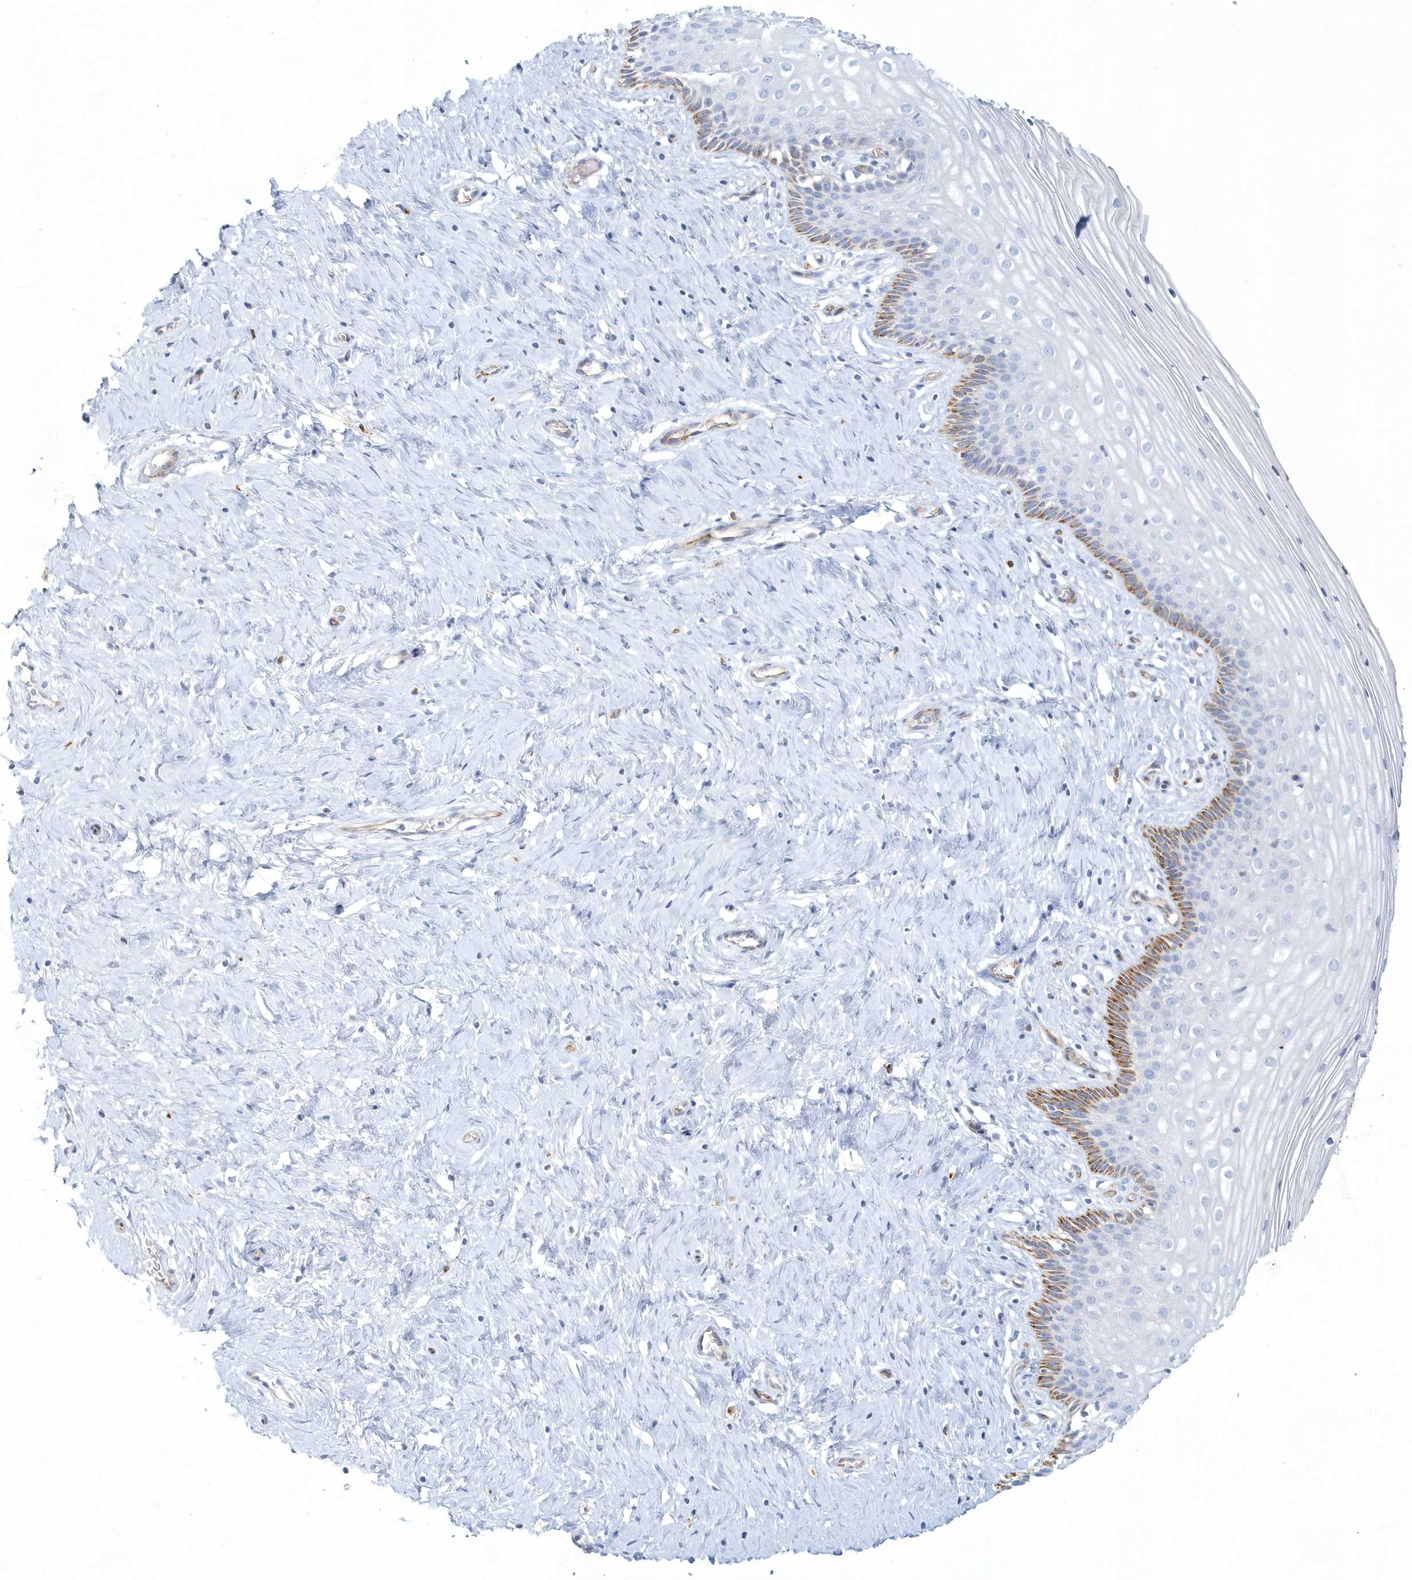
{"staining": {"intensity": "negative", "quantity": "none", "location": "none"}, "tissue": "cervix", "cell_type": "Glandular cells", "image_type": "normal", "snomed": [{"axis": "morphology", "description": "Normal tissue, NOS"}, {"axis": "topography", "description": "Cervix"}], "caption": "Protein analysis of normal cervix reveals no significant expression in glandular cells.", "gene": "DNAH1", "patient": {"sex": "female", "age": 33}}